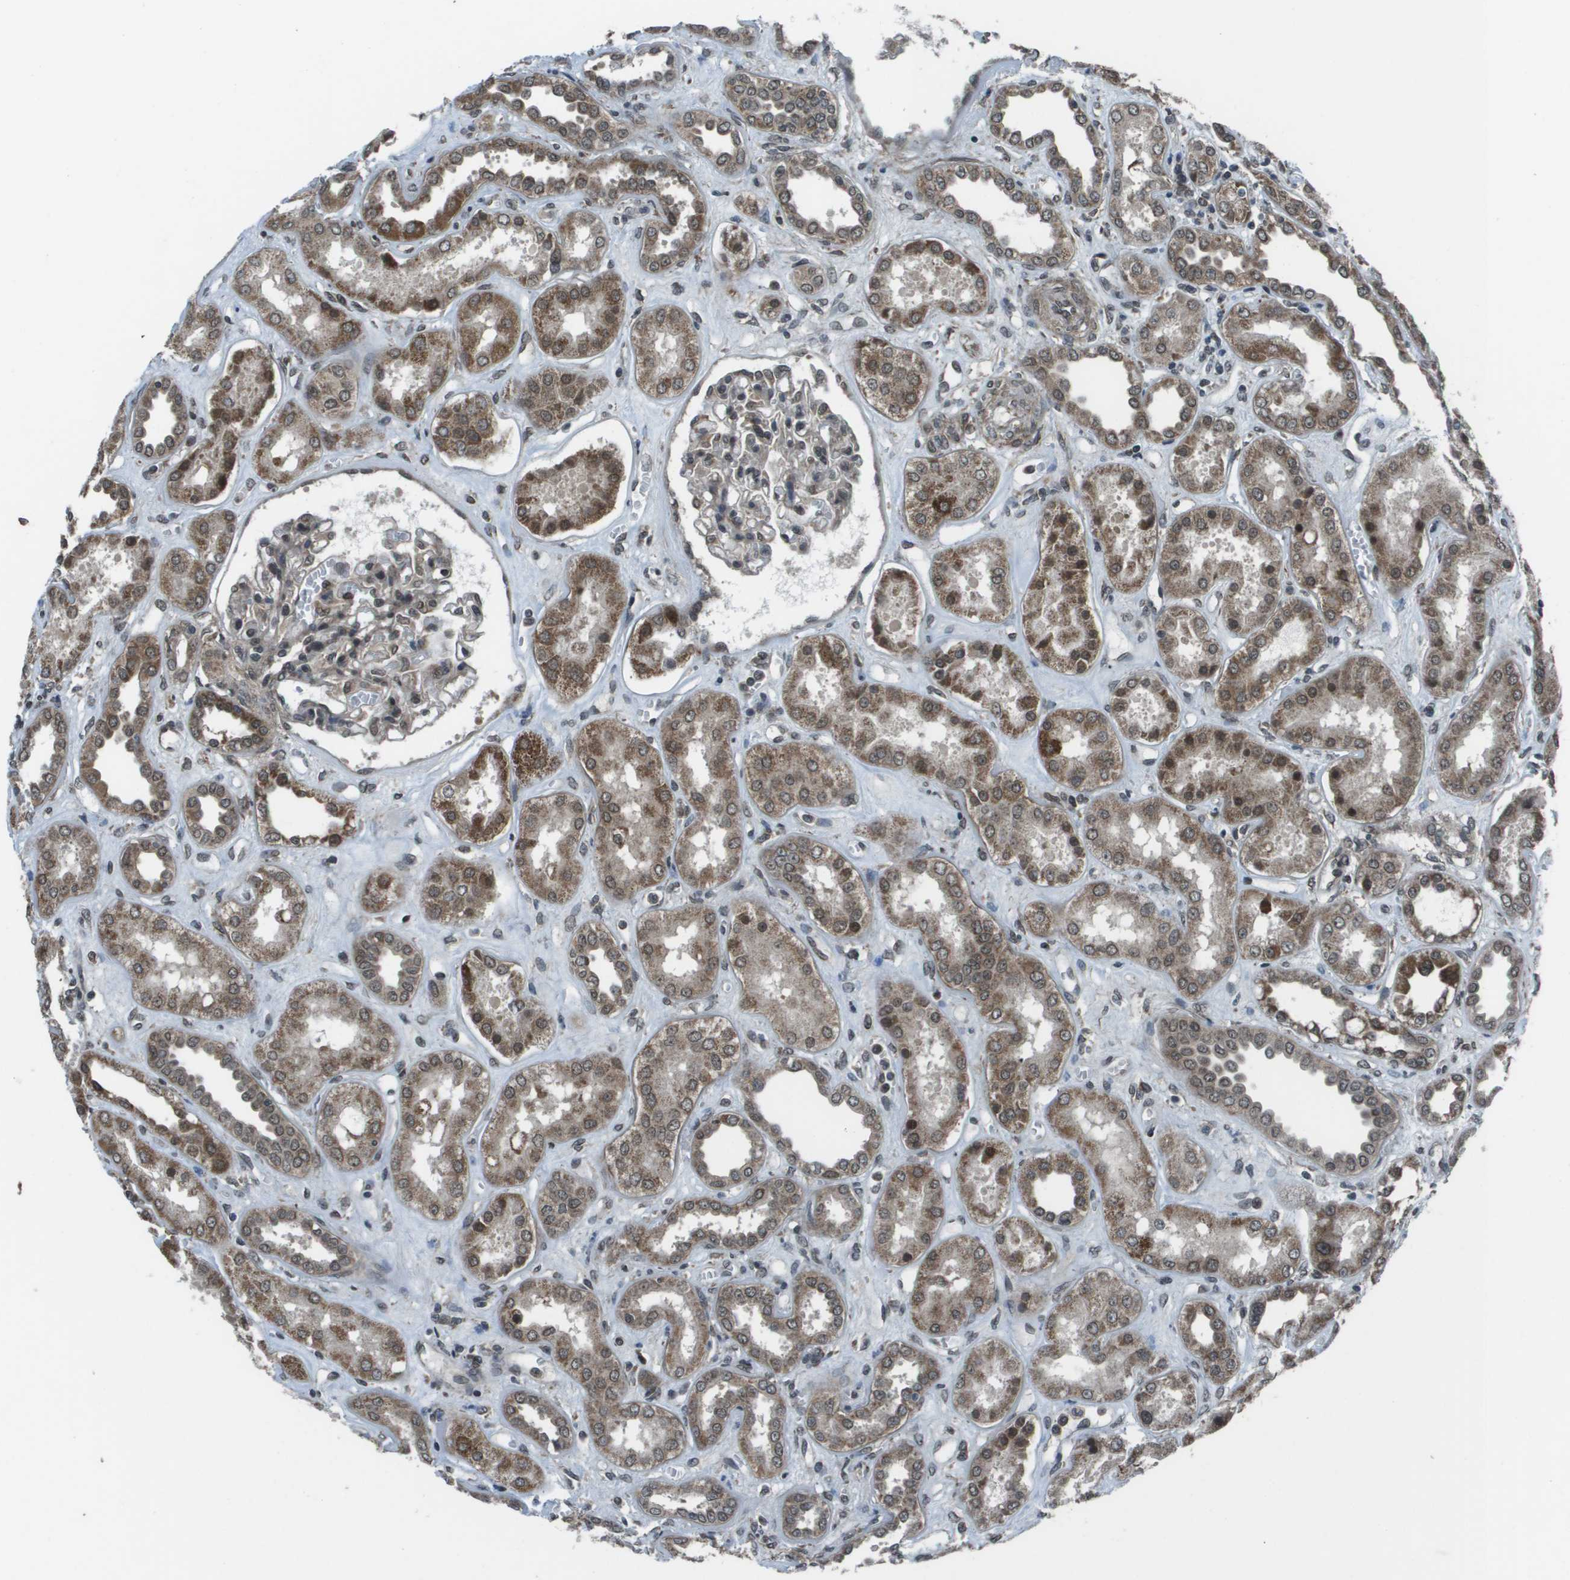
{"staining": {"intensity": "moderate", "quantity": "<25%", "location": "cytoplasmic/membranous,nuclear"}, "tissue": "kidney", "cell_type": "Cells in glomeruli", "image_type": "normal", "snomed": [{"axis": "morphology", "description": "Normal tissue, NOS"}, {"axis": "topography", "description": "Kidney"}], "caption": "Brown immunohistochemical staining in benign kidney demonstrates moderate cytoplasmic/membranous,nuclear expression in about <25% of cells in glomeruli.", "gene": "PPFIA1", "patient": {"sex": "male", "age": 59}}